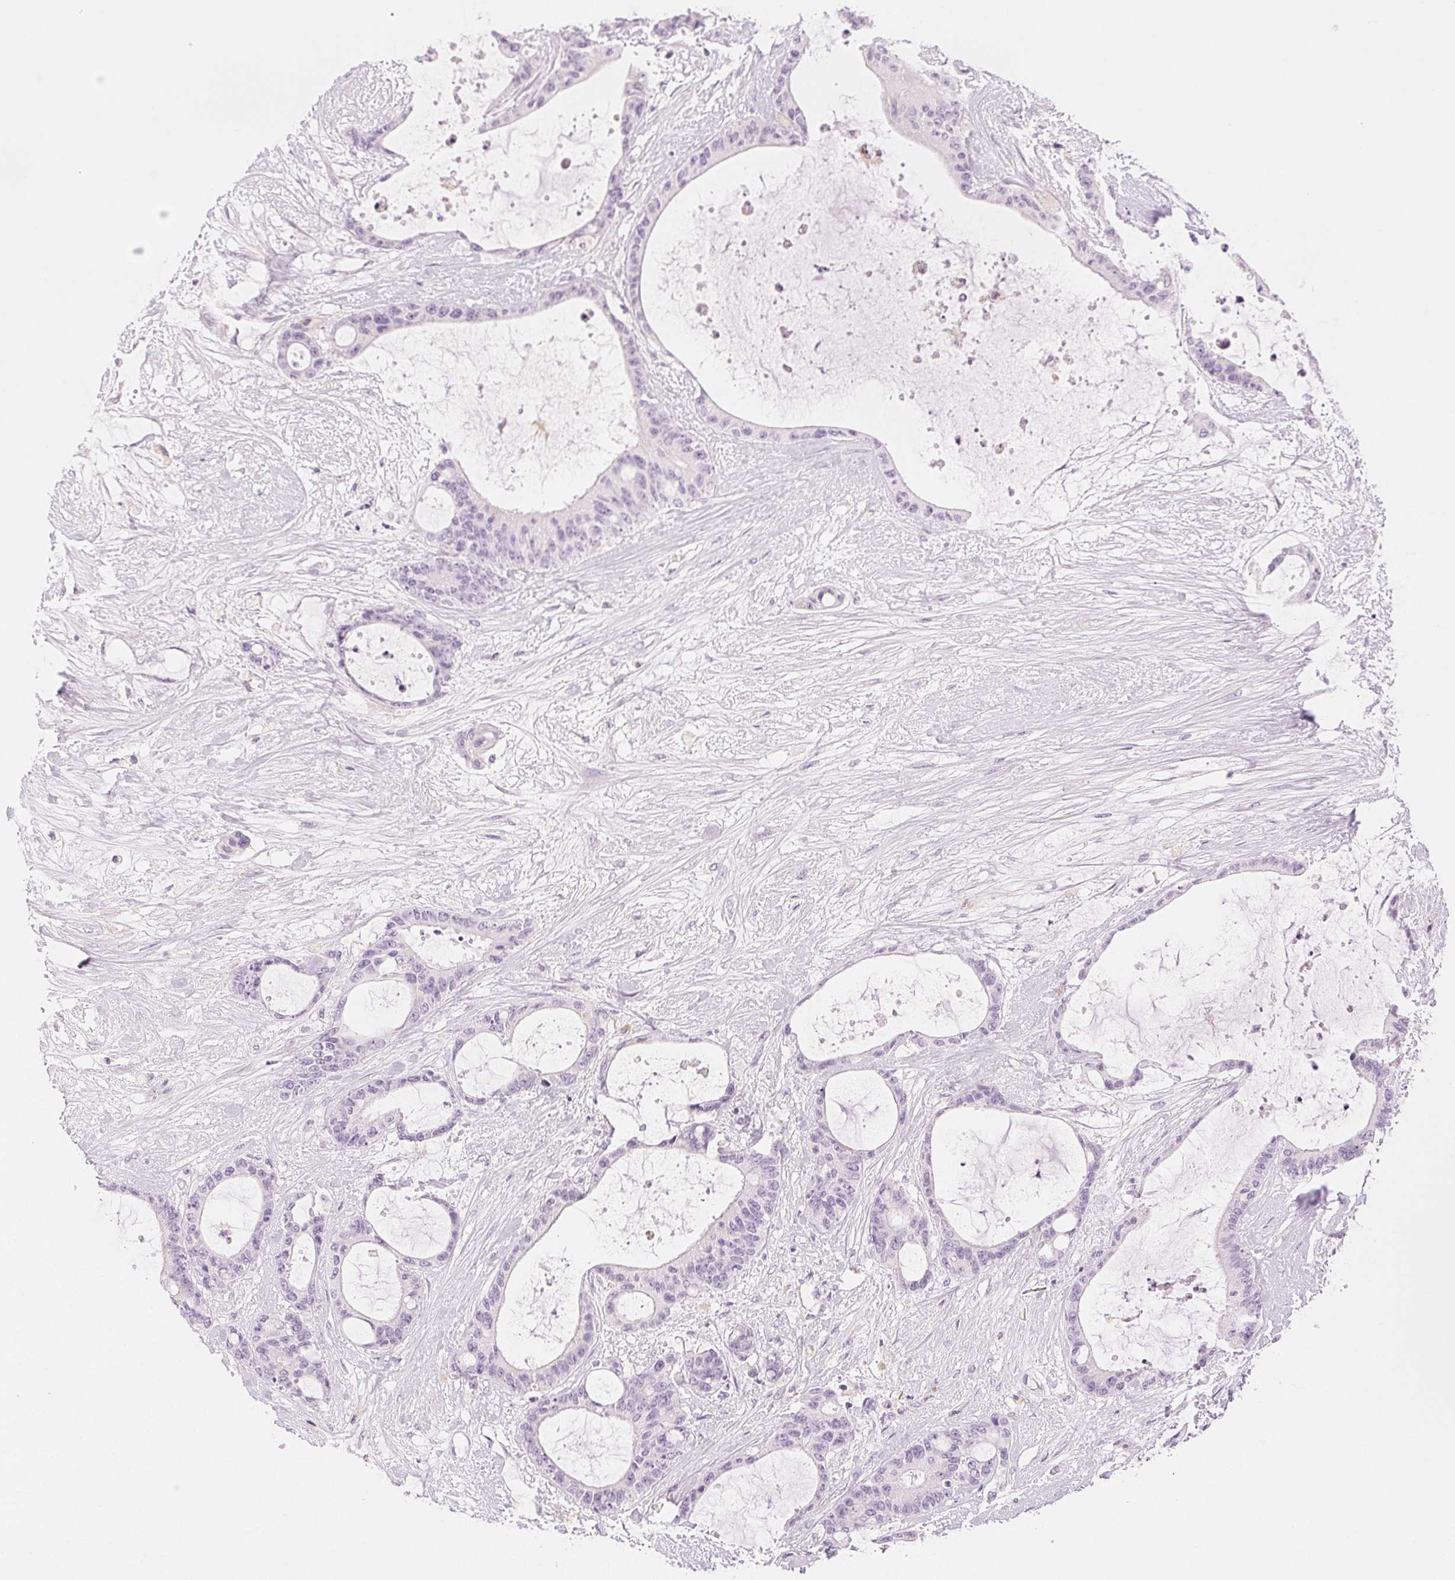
{"staining": {"intensity": "weak", "quantity": "<25%", "location": "cytoplasmic/membranous"}, "tissue": "liver cancer", "cell_type": "Tumor cells", "image_type": "cancer", "snomed": [{"axis": "morphology", "description": "Normal tissue, NOS"}, {"axis": "morphology", "description": "Cholangiocarcinoma"}, {"axis": "topography", "description": "Liver"}, {"axis": "topography", "description": "Peripheral nerve tissue"}], "caption": "Immunohistochemical staining of liver cholangiocarcinoma shows no significant positivity in tumor cells.", "gene": "SLC5A2", "patient": {"sex": "female", "age": 73}}